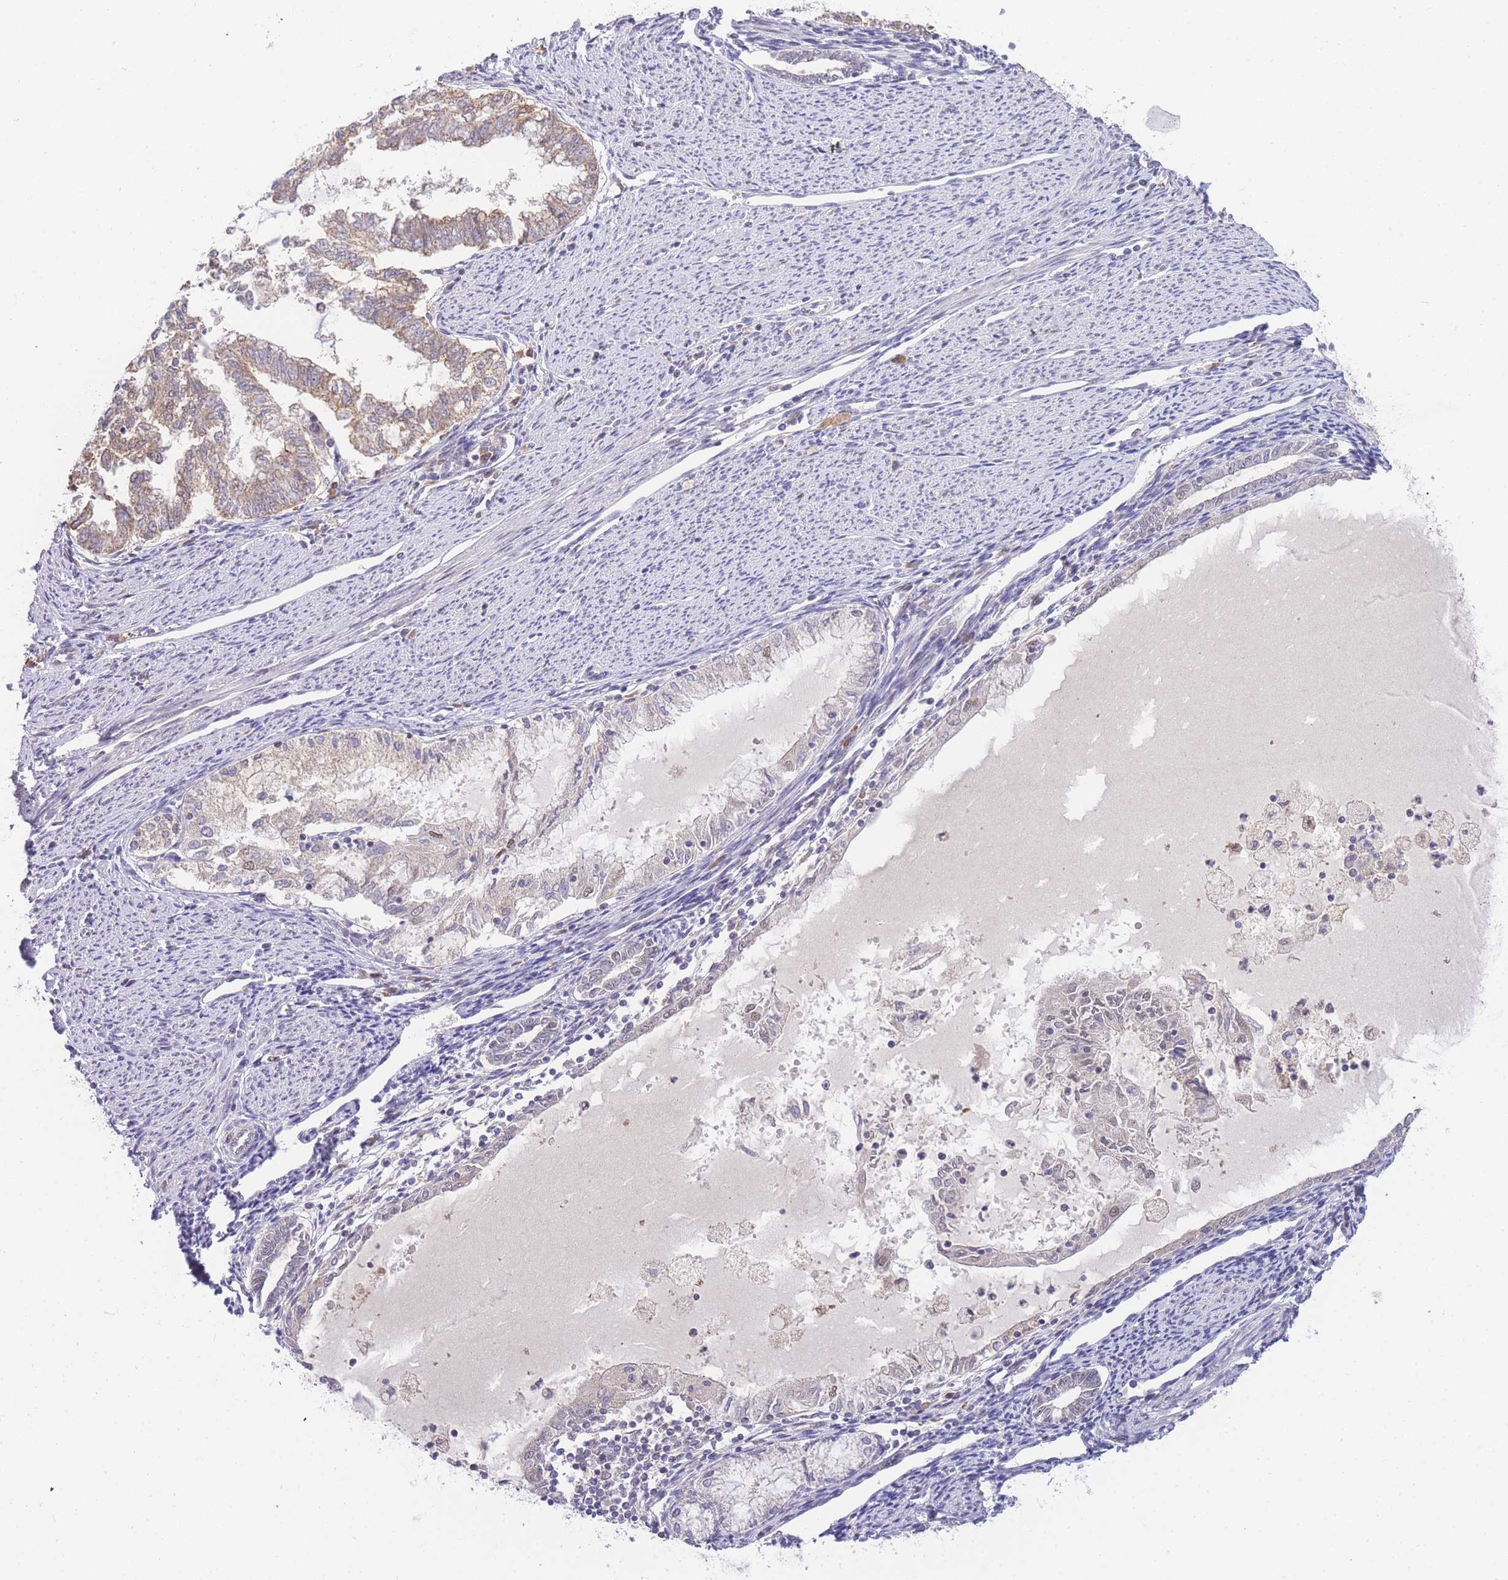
{"staining": {"intensity": "moderate", "quantity": ">75%", "location": "cytoplasmic/membranous"}, "tissue": "endometrial cancer", "cell_type": "Tumor cells", "image_type": "cancer", "snomed": [{"axis": "morphology", "description": "Adenocarcinoma, NOS"}, {"axis": "topography", "description": "Endometrium"}], "caption": "IHC photomicrograph of adenocarcinoma (endometrial) stained for a protein (brown), which demonstrates medium levels of moderate cytoplasmic/membranous staining in about >75% of tumor cells.", "gene": "PUS10", "patient": {"sex": "female", "age": 79}}